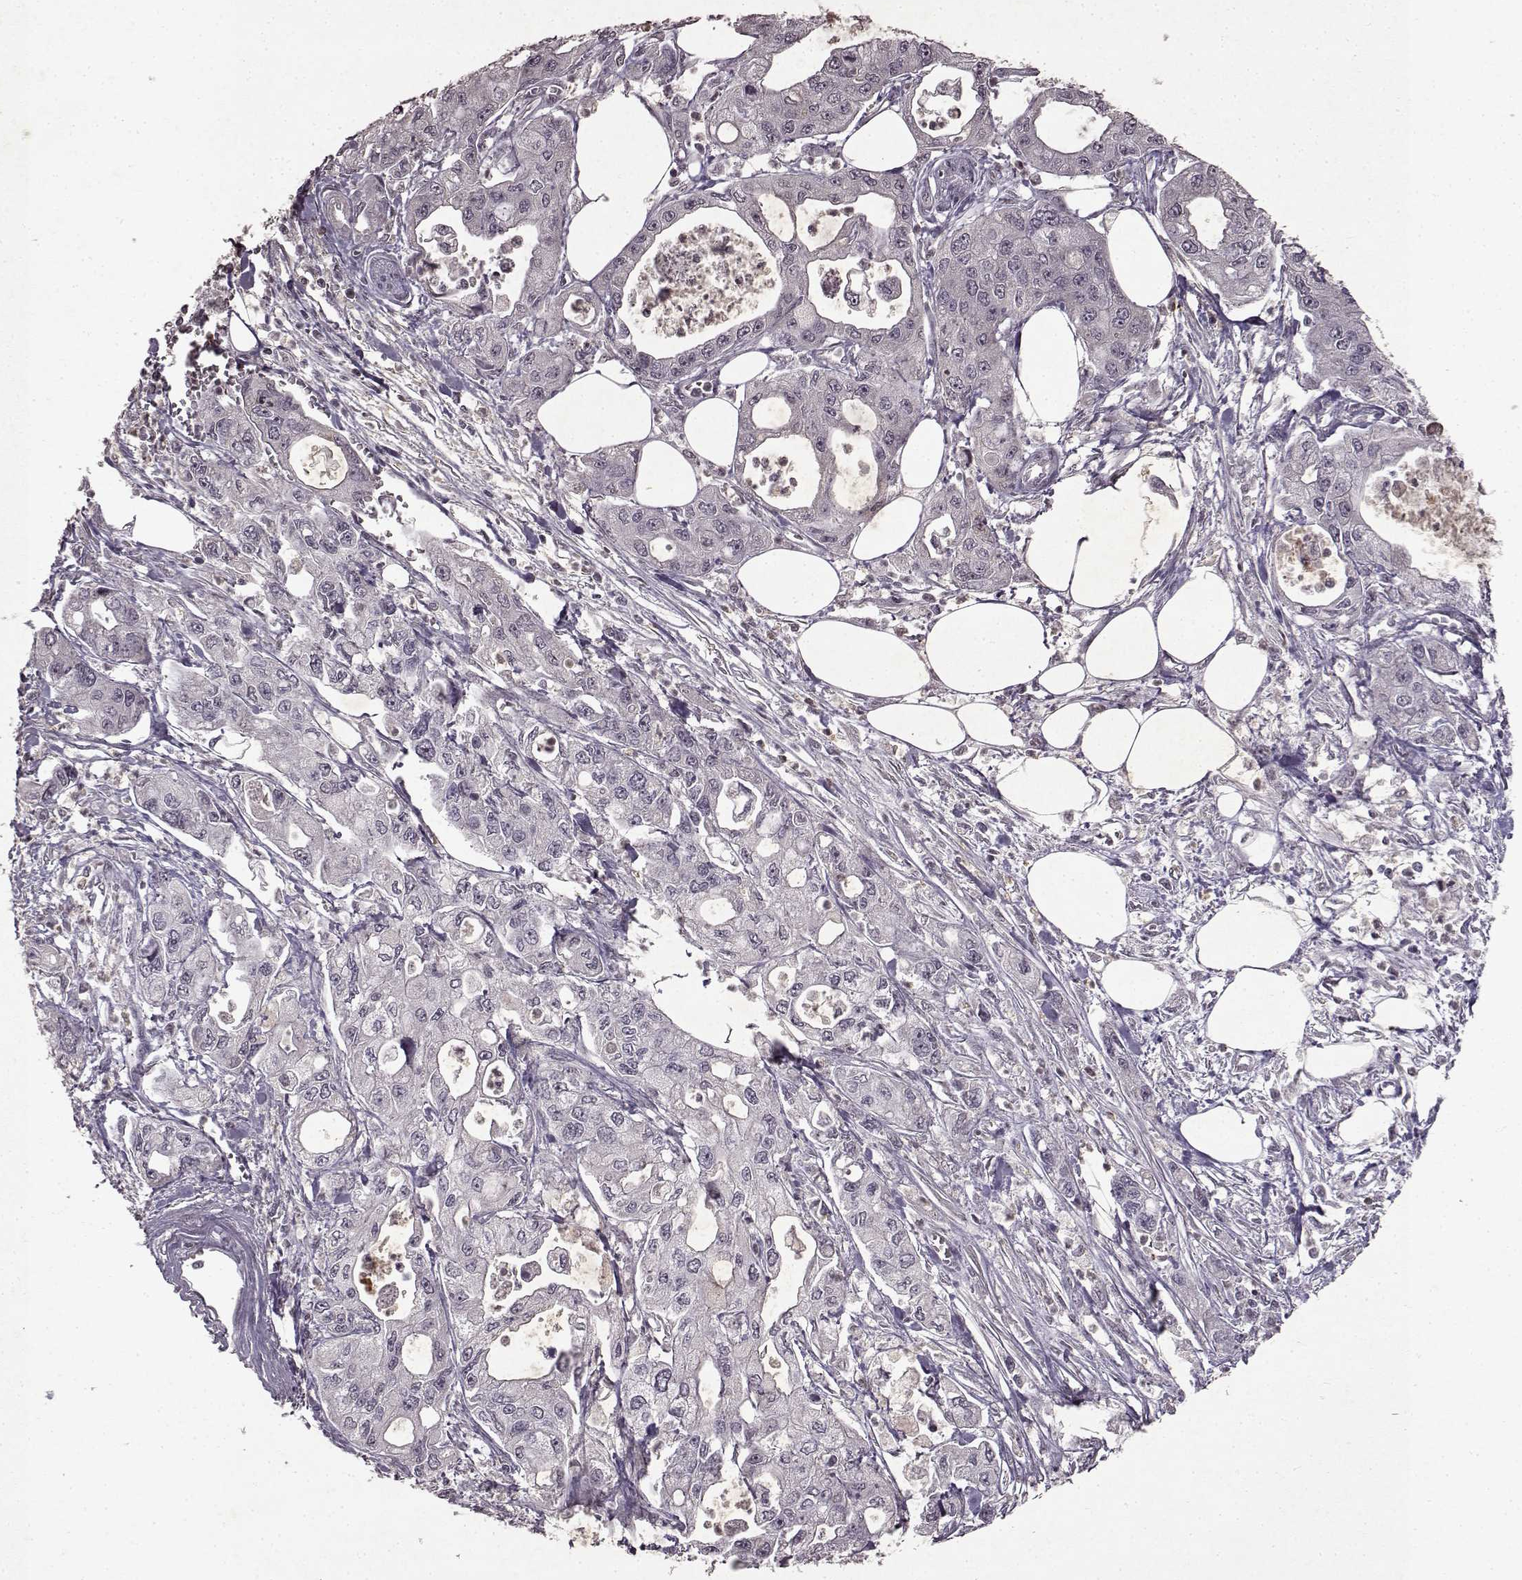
{"staining": {"intensity": "negative", "quantity": "none", "location": "none"}, "tissue": "pancreatic cancer", "cell_type": "Tumor cells", "image_type": "cancer", "snomed": [{"axis": "morphology", "description": "Adenocarcinoma, NOS"}, {"axis": "topography", "description": "Pancreas"}], "caption": "Tumor cells are negative for brown protein staining in pancreatic cancer (adenocarcinoma).", "gene": "LHB", "patient": {"sex": "male", "age": 70}}